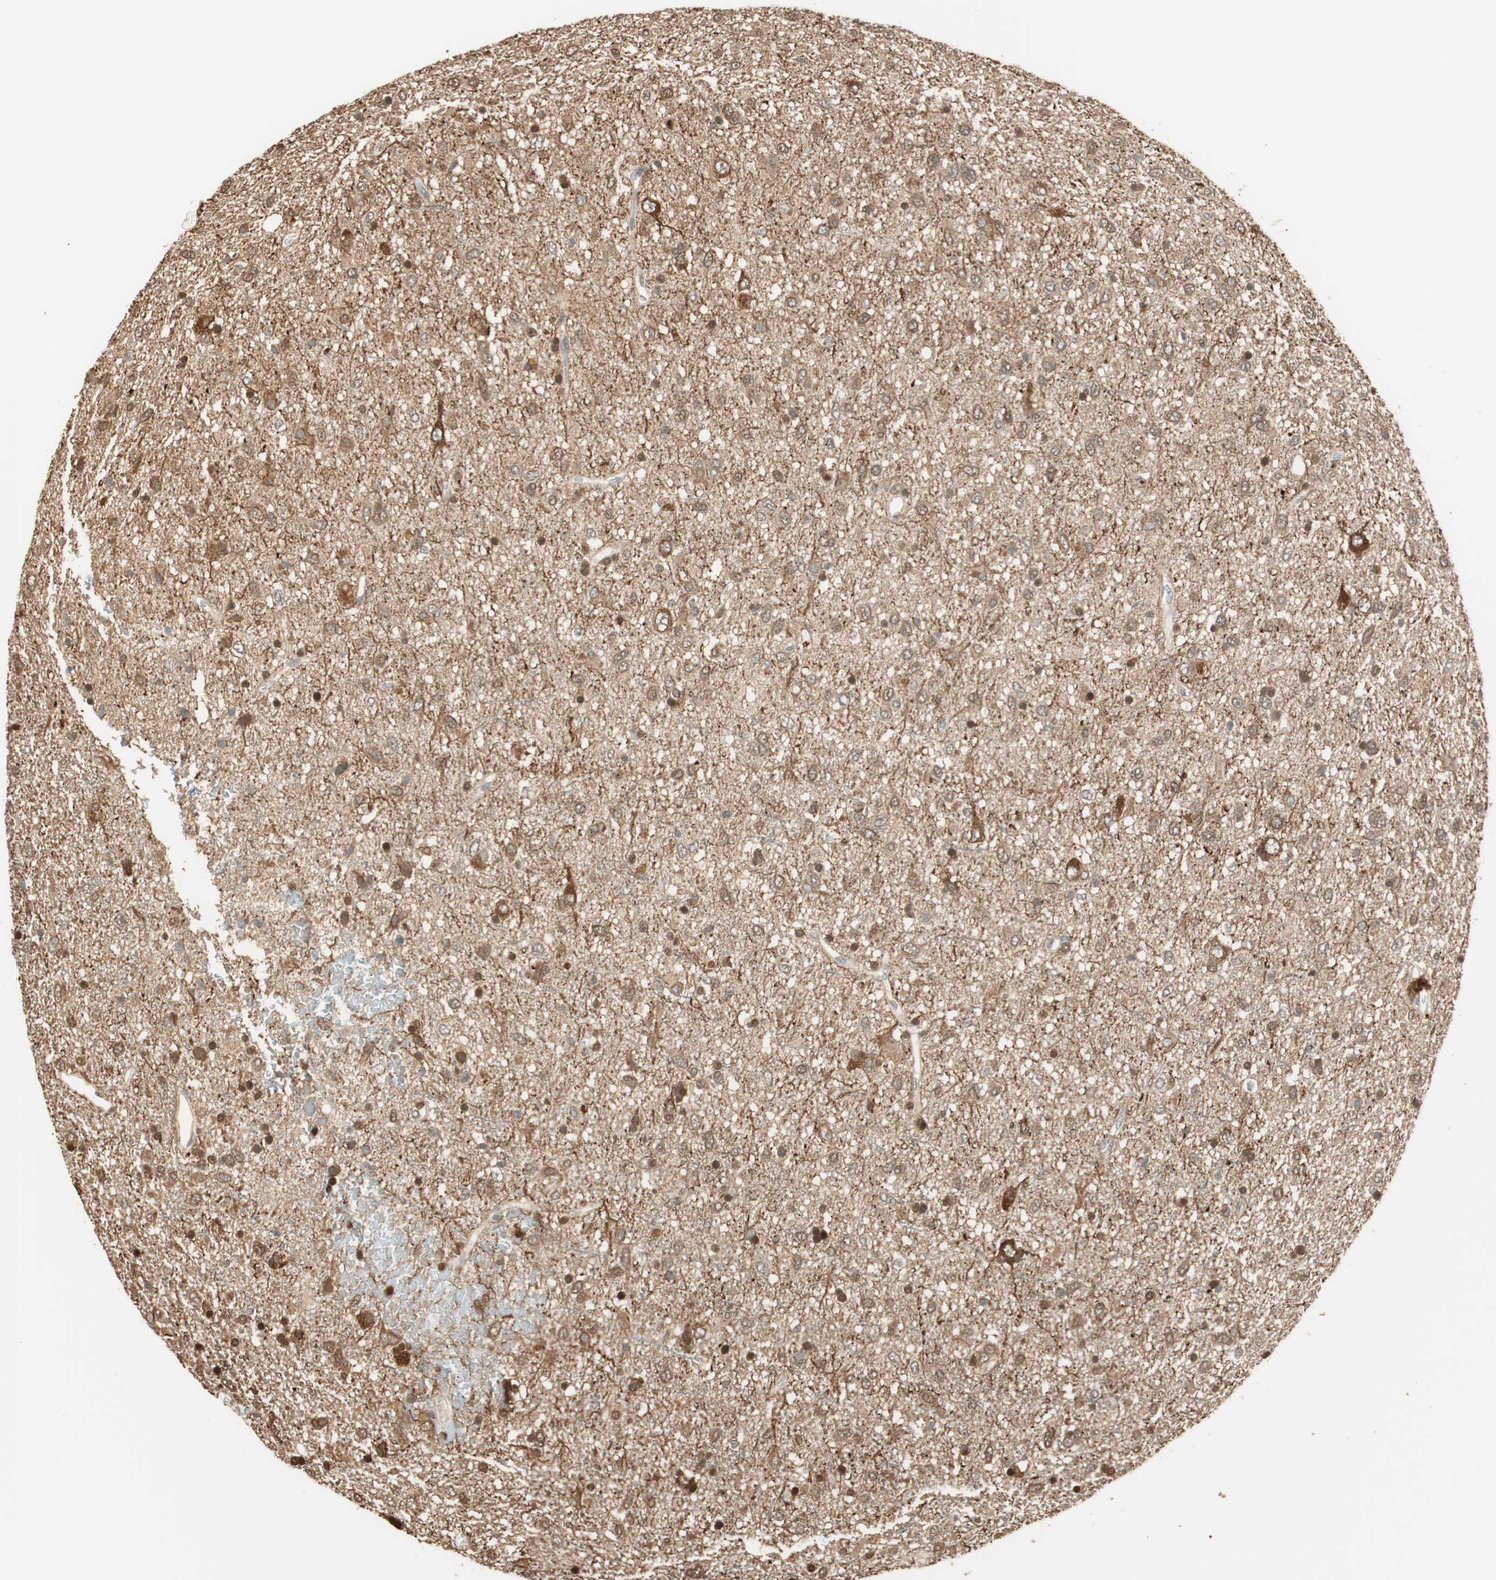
{"staining": {"intensity": "moderate", "quantity": ">75%", "location": "cytoplasmic/membranous,nuclear"}, "tissue": "glioma", "cell_type": "Tumor cells", "image_type": "cancer", "snomed": [{"axis": "morphology", "description": "Glioma, malignant, Low grade"}, {"axis": "topography", "description": "Brain"}], "caption": "High-magnification brightfield microscopy of malignant glioma (low-grade) stained with DAB (3,3'-diaminobenzidine) (brown) and counterstained with hematoxylin (blue). tumor cells exhibit moderate cytoplasmic/membranous and nuclear expression is seen in approximately>75% of cells. The staining was performed using DAB, with brown indicating positive protein expression. Nuclei are stained blue with hematoxylin.", "gene": "ZNF443", "patient": {"sex": "male", "age": 77}}